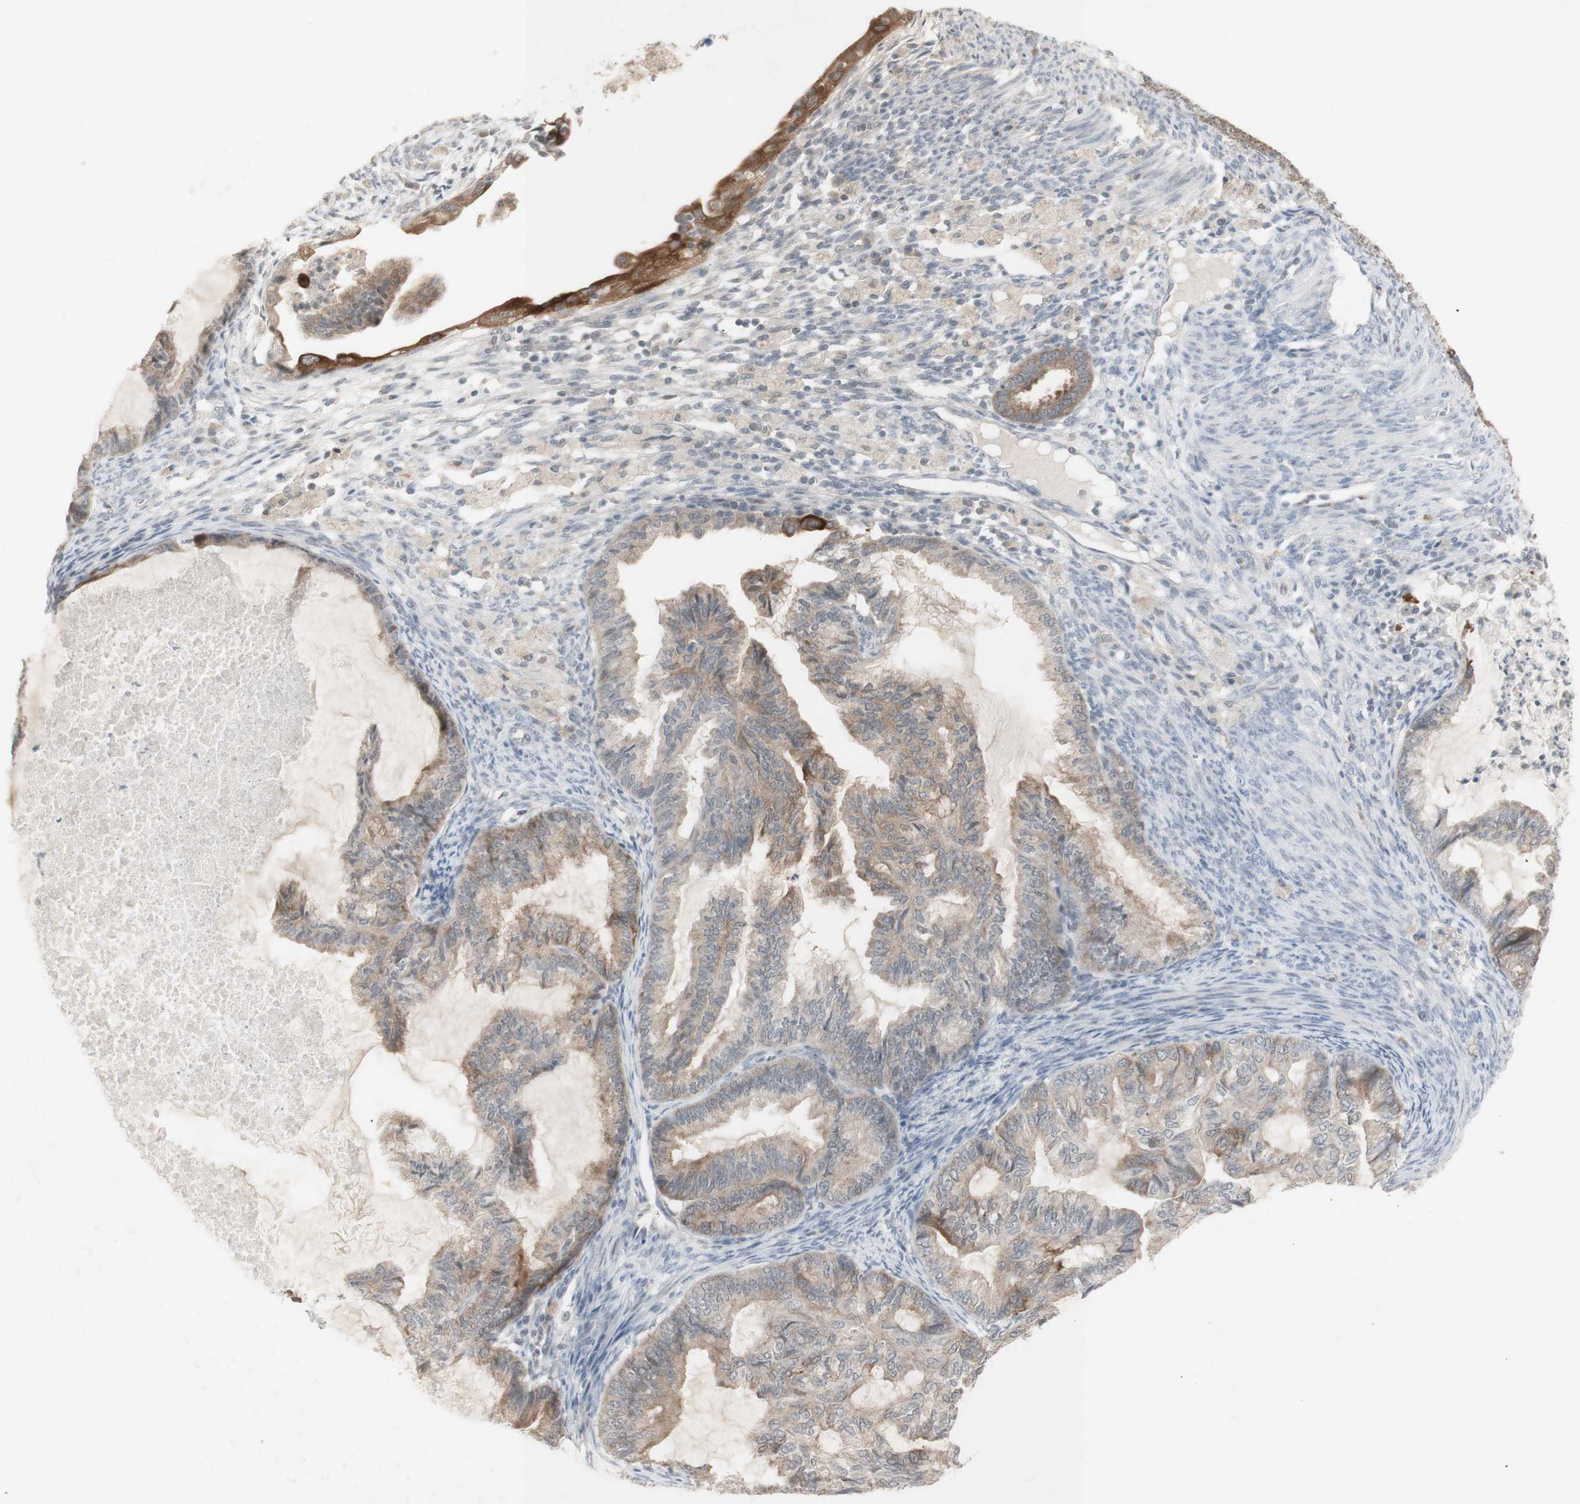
{"staining": {"intensity": "weak", "quantity": ">75%", "location": "cytoplasmic/membranous"}, "tissue": "cervical cancer", "cell_type": "Tumor cells", "image_type": "cancer", "snomed": [{"axis": "morphology", "description": "Normal tissue, NOS"}, {"axis": "morphology", "description": "Adenocarcinoma, NOS"}, {"axis": "topography", "description": "Cervix"}, {"axis": "topography", "description": "Endometrium"}], "caption": "Immunohistochemistry photomicrograph of cervical cancer stained for a protein (brown), which shows low levels of weak cytoplasmic/membranous expression in approximately >75% of tumor cells.", "gene": "C1orf116", "patient": {"sex": "female", "age": 86}}